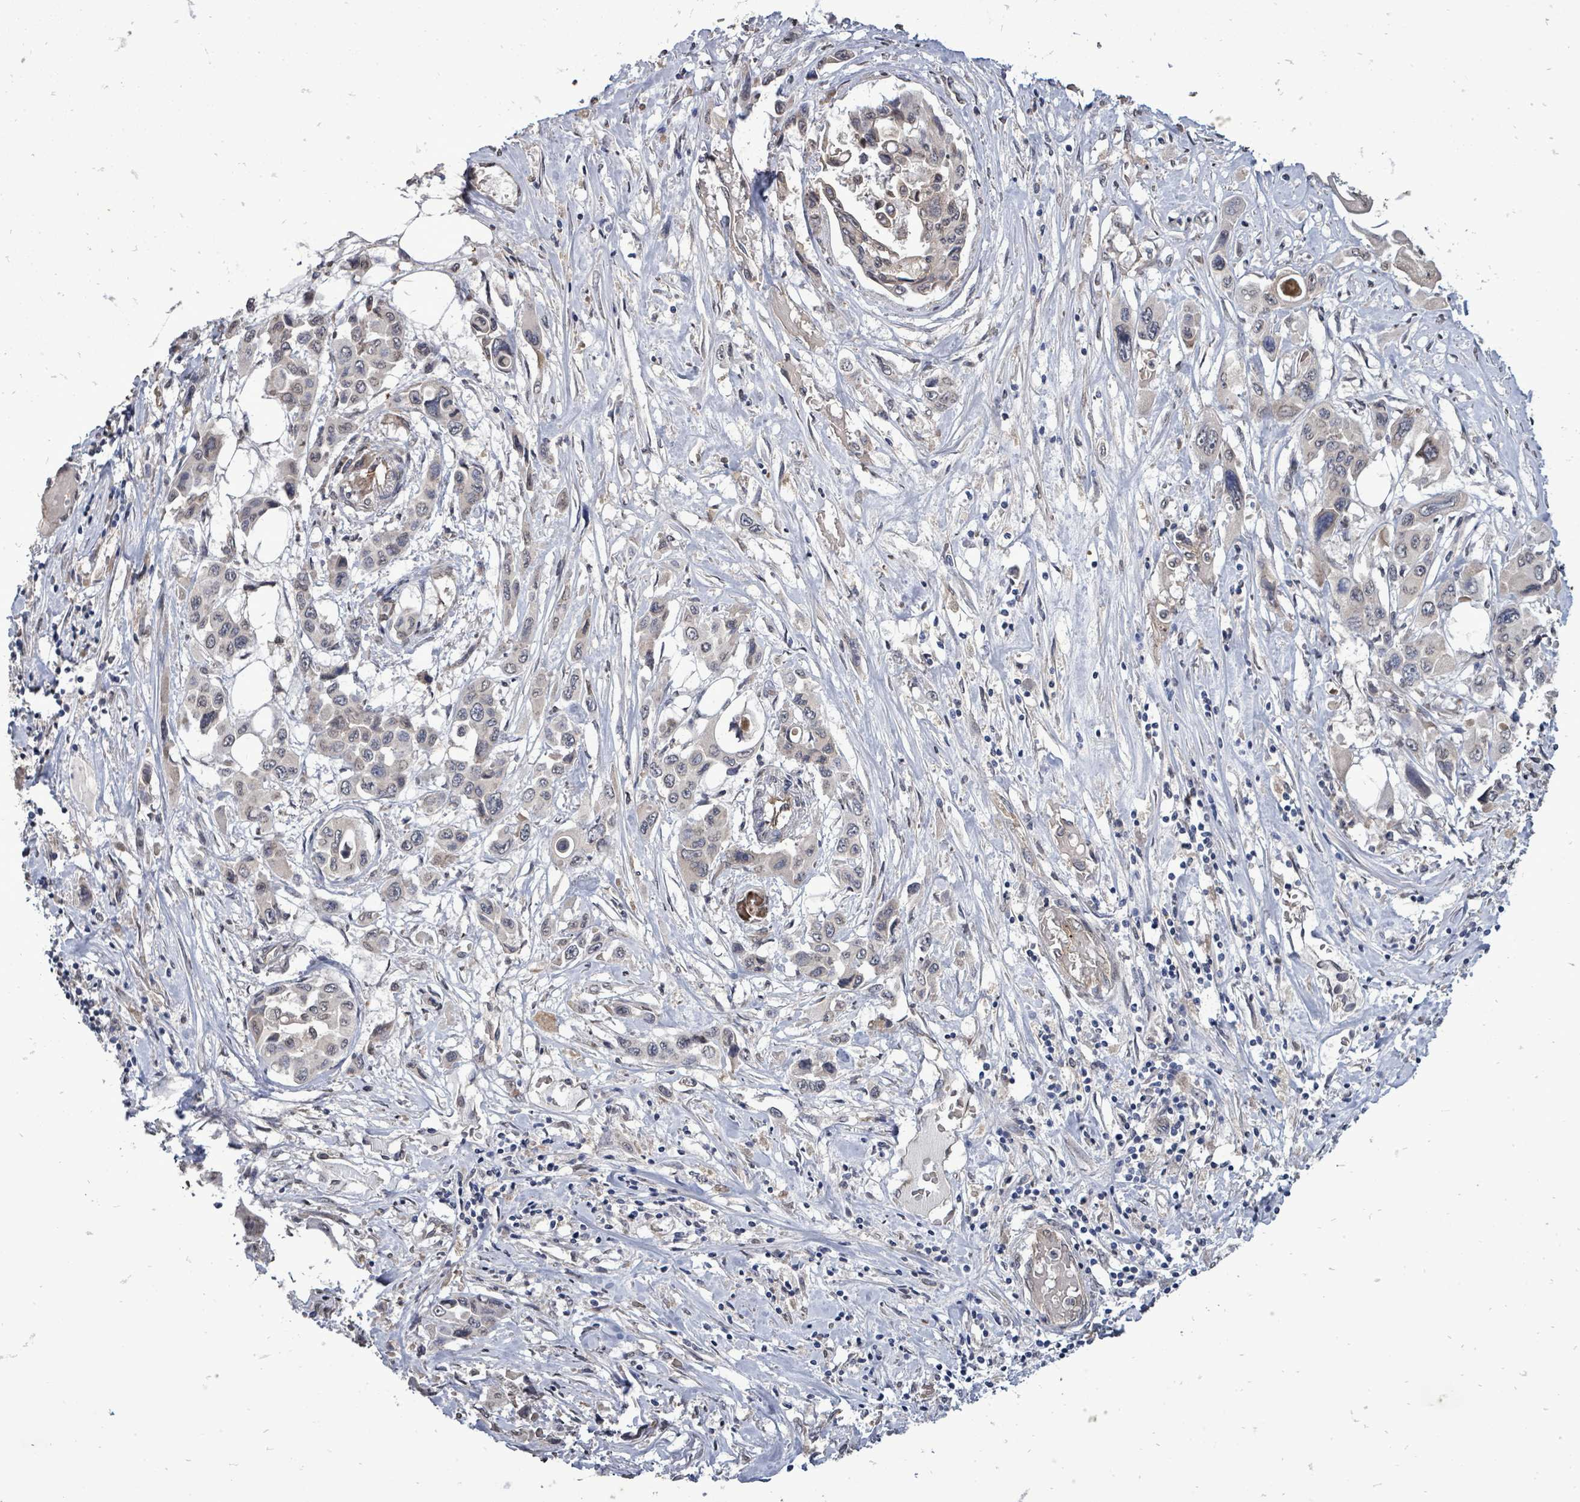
{"staining": {"intensity": "weak", "quantity": "<25%", "location": "nuclear"}, "tissue": "pancreatic cancer", "cell_type": "Tumor cells", "image_type": "cancer", "snomed": [{"axis": "morphology", "description": "Adenocarcinoma, NOS"}, {"axis": "topography", "description": "Pancreas"}], "caption": "The immunohistochemistry image has no significant expression in tumor cells of pancreatic adenocarcinoma tissue.", "gene": "RALGAPB", "patient": {"sex": "male", "age": 92}}